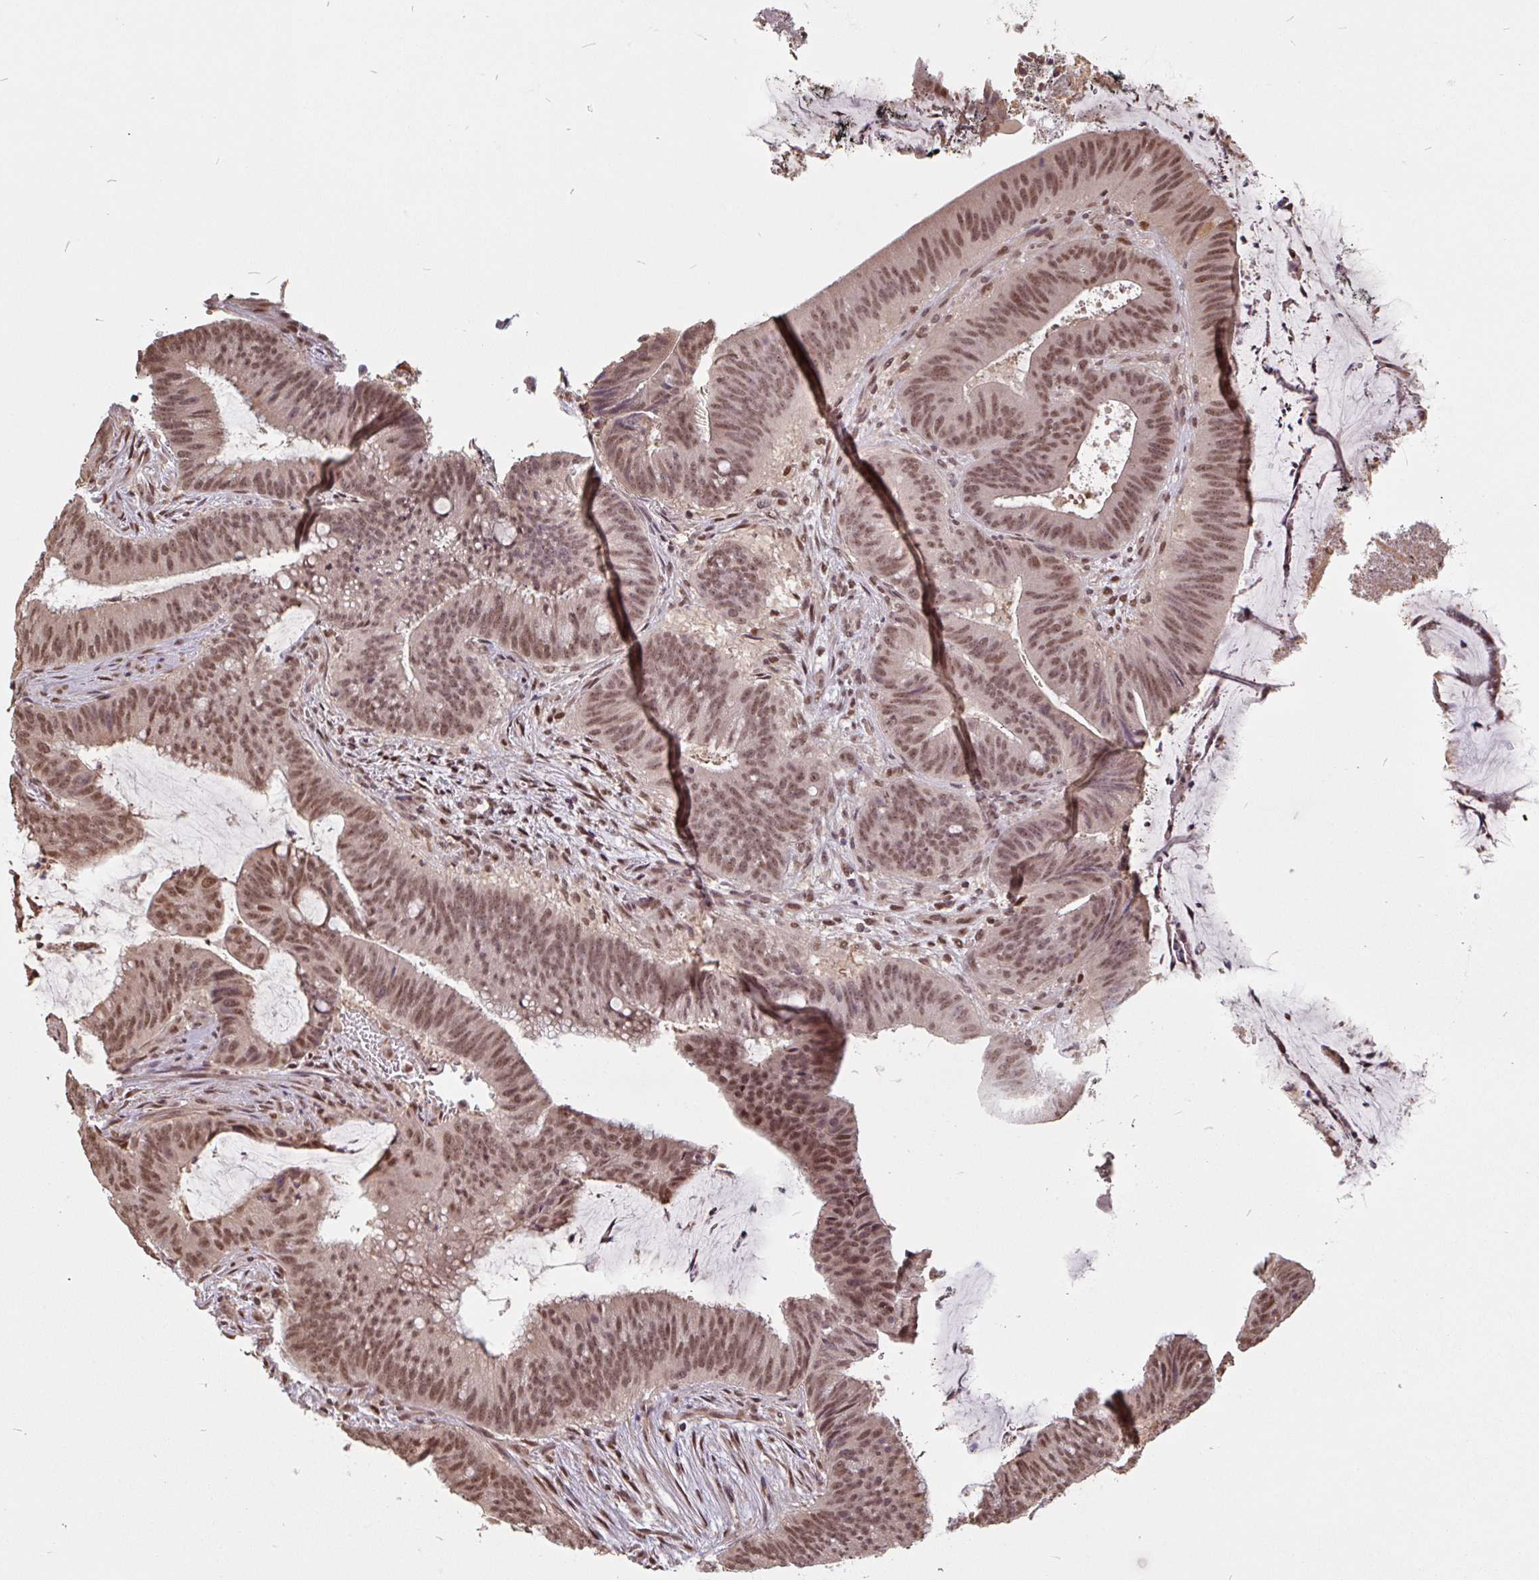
{"staining": {"intensity": "moderate", "quantity": ">75%", "location": "nuclear"}, "tissue": "colorectal cancer", "cell_type": "Tumor cells", "image_type": "cancer", "snomed": [{"axis": "morphology", "description": "Adenocarcinoma, NOS"}, {"axis": "topography", "description": "Colon"}], "caption": "Protein analysis of colorectal cancer (adenocarcinoma) tissue exhibits moderate nuclear staining in about >75% of tumor cells. (DAB (3,3'-diaminobenzidine) = brown stain, brightfield microscopy at high magnification).", "gene": "DR1", "patient": {"sex": "female", "age": 43}}